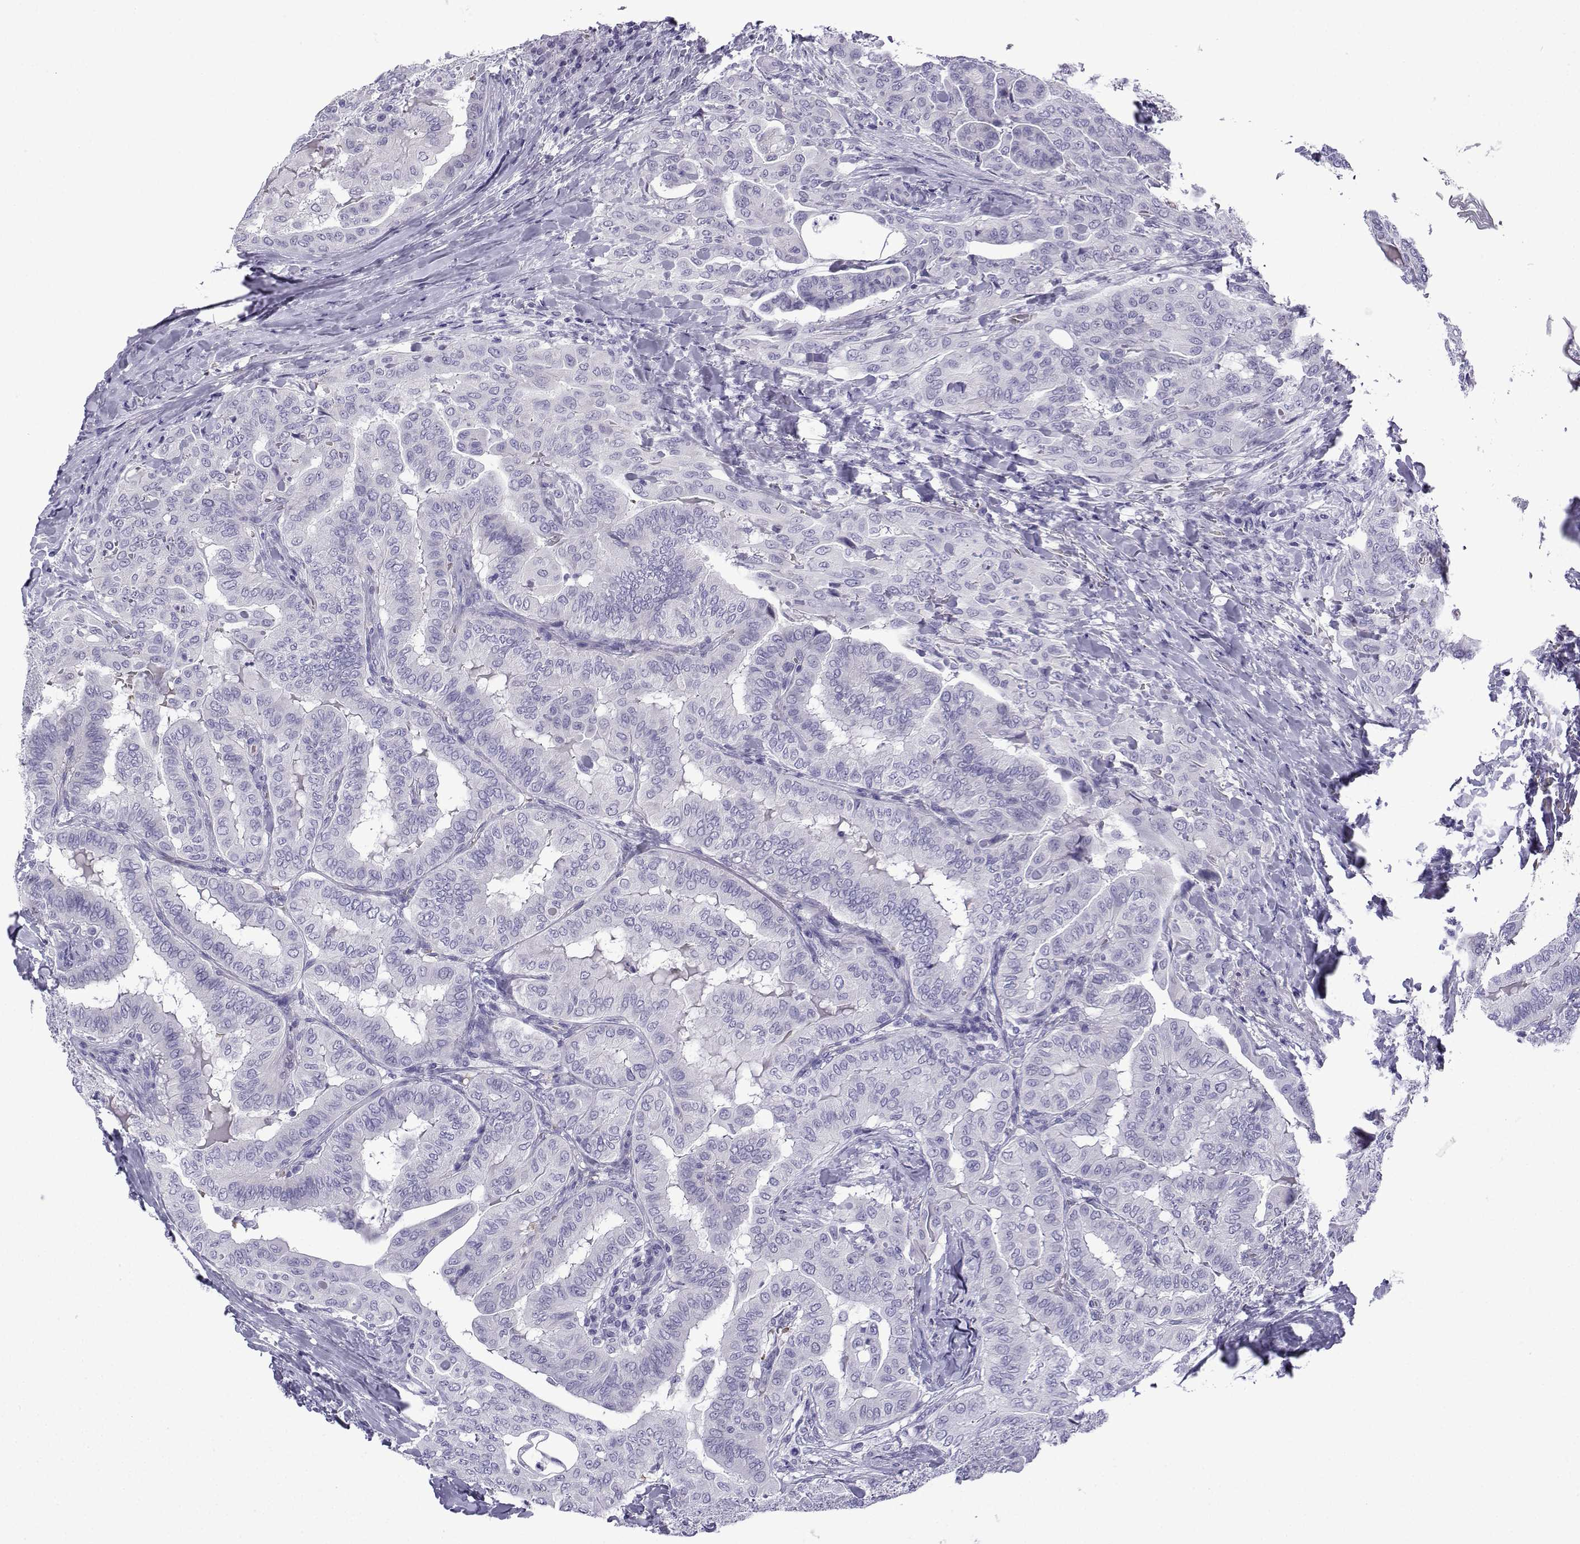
{"staining": {"intensity": "negative", "quantity": "none", "location": "none"}, "tissue": "thyroid cancer", "cell_type": "Tumor cells", "image_type": "cancer", "snomed": [{"axis": "morphology", "description": "Papillary adenocarcinoma, NOS"}, {"axis": "topography", "description": "Thyroid gland"}], "caption": "This is an immunohistochemistry (IHC) photomicrograph of thyroid papillary adenocarcinoma. There is no positivity in tumor cells.", "gene": "TRIM46", "patient": {"sex": "female", "age": 68}}